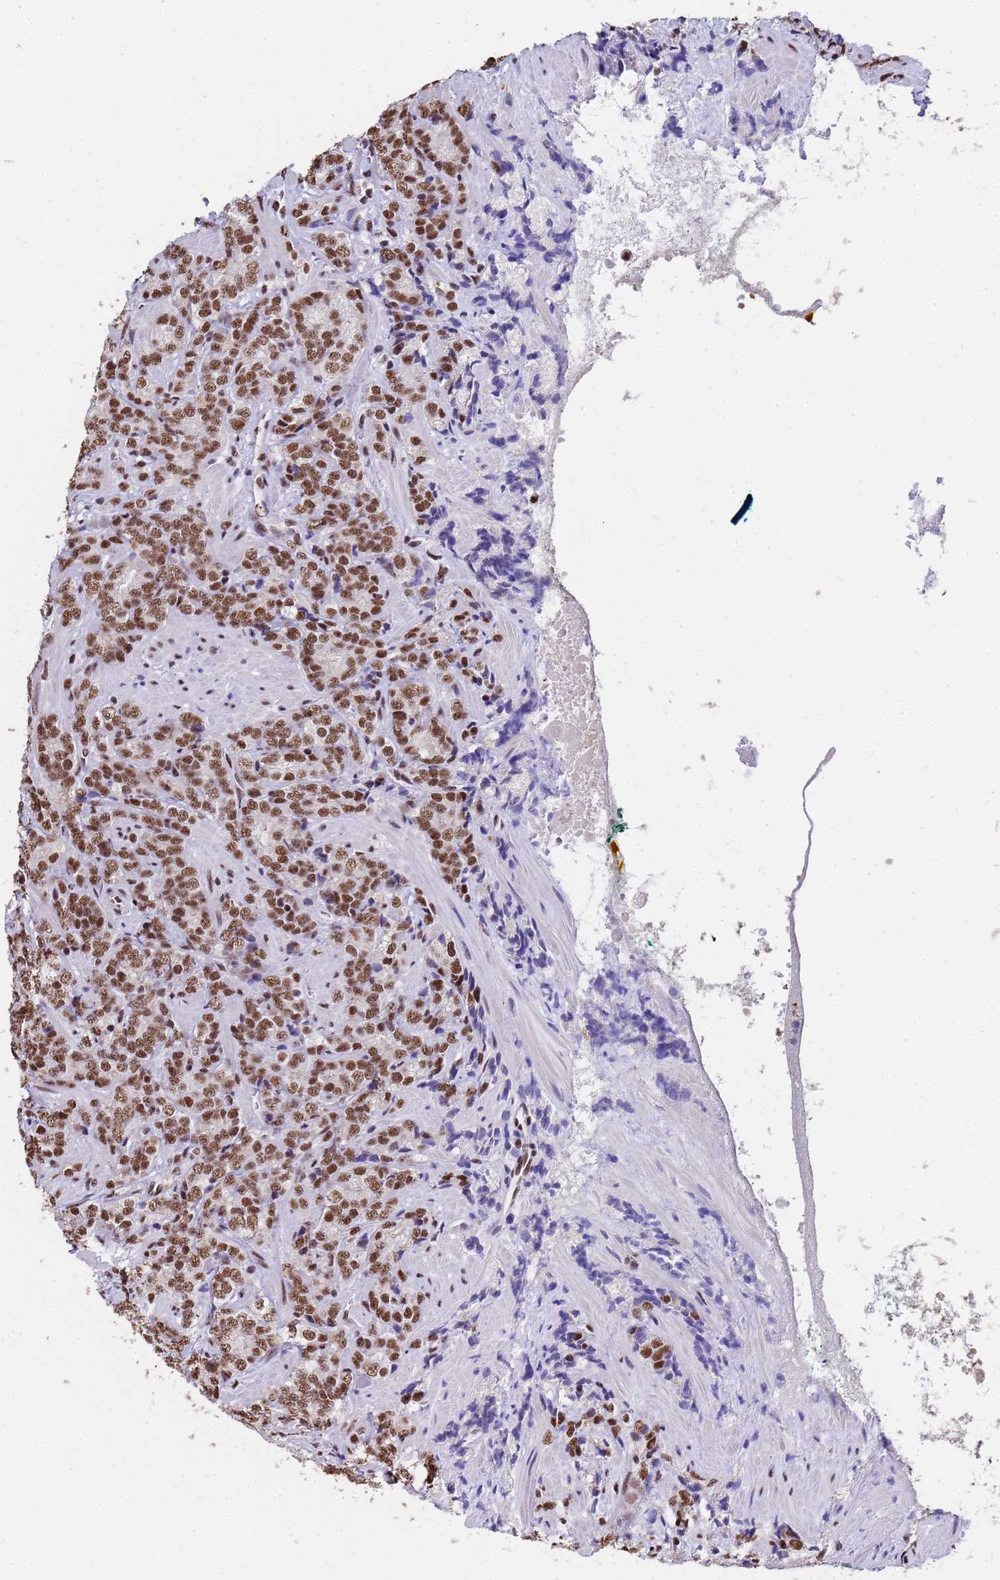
{"staining": {"intensity": "moderate", "quantity": ">75%", "location": "nuclear"}, "tissue": "prostate cancer", "cell_type": "Tumor cells", "image_type": "cancer", "snomed": [{"axis": "morphology", "description": "Adenocarcinoma, High grade"}, {"axis": "topography", "description": "Prostate"}], "caption": "Protein staining shows moderate nuclear expression in about >75% of tumor cells in prostate high-grade adenocarcinoma.", "gene": "SF3B2", "patient": {"sex": "male", "age": 64}}